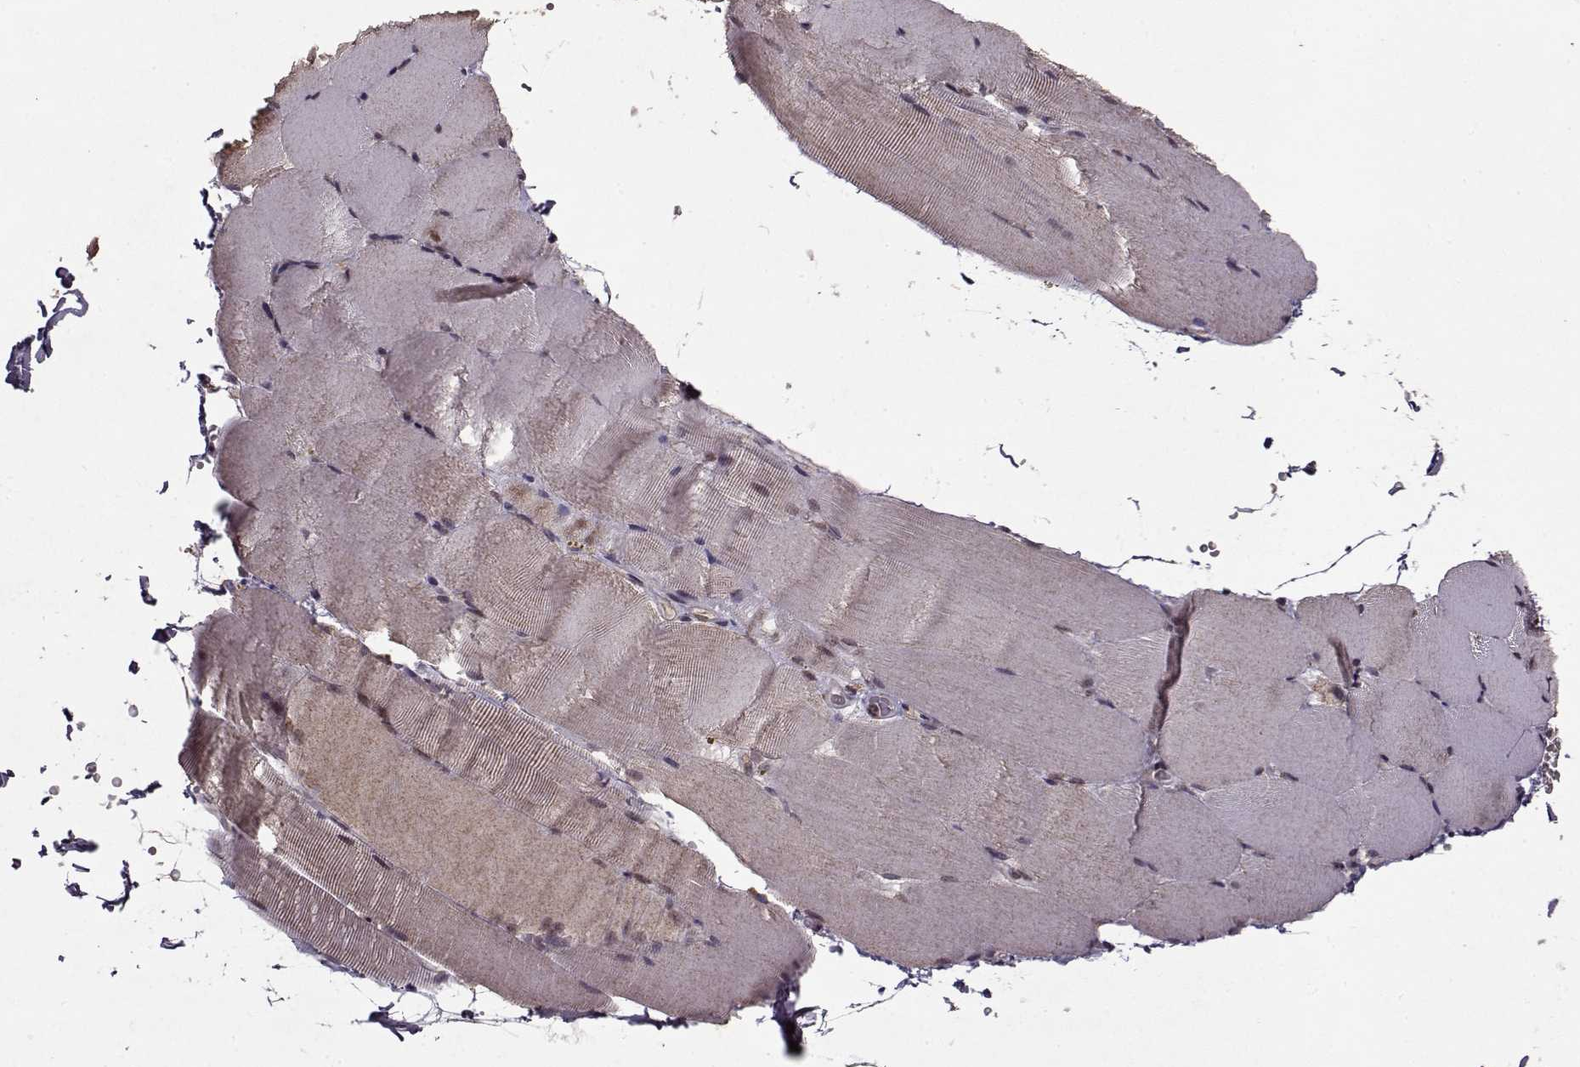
{"staining": {"intensity": "weak", "quantity": "25%-75%", "location": "nuclear"}, "tissue": "skeletal muscle", "cell_type": "Myocytes", "image_type": "normal", "snomed": [{"axis": "morphology", "description": "Normal tissue, NOS"}, {"axis": "topography", "description": "Skeletal muscle"}], "caption": "Weak nuclear protein positivity is appreciated in approximately 25%-75% of myocytes in skeletal muscle.", "gene": "PSMA7", "patient": {"sex": "female", "age": 37}}